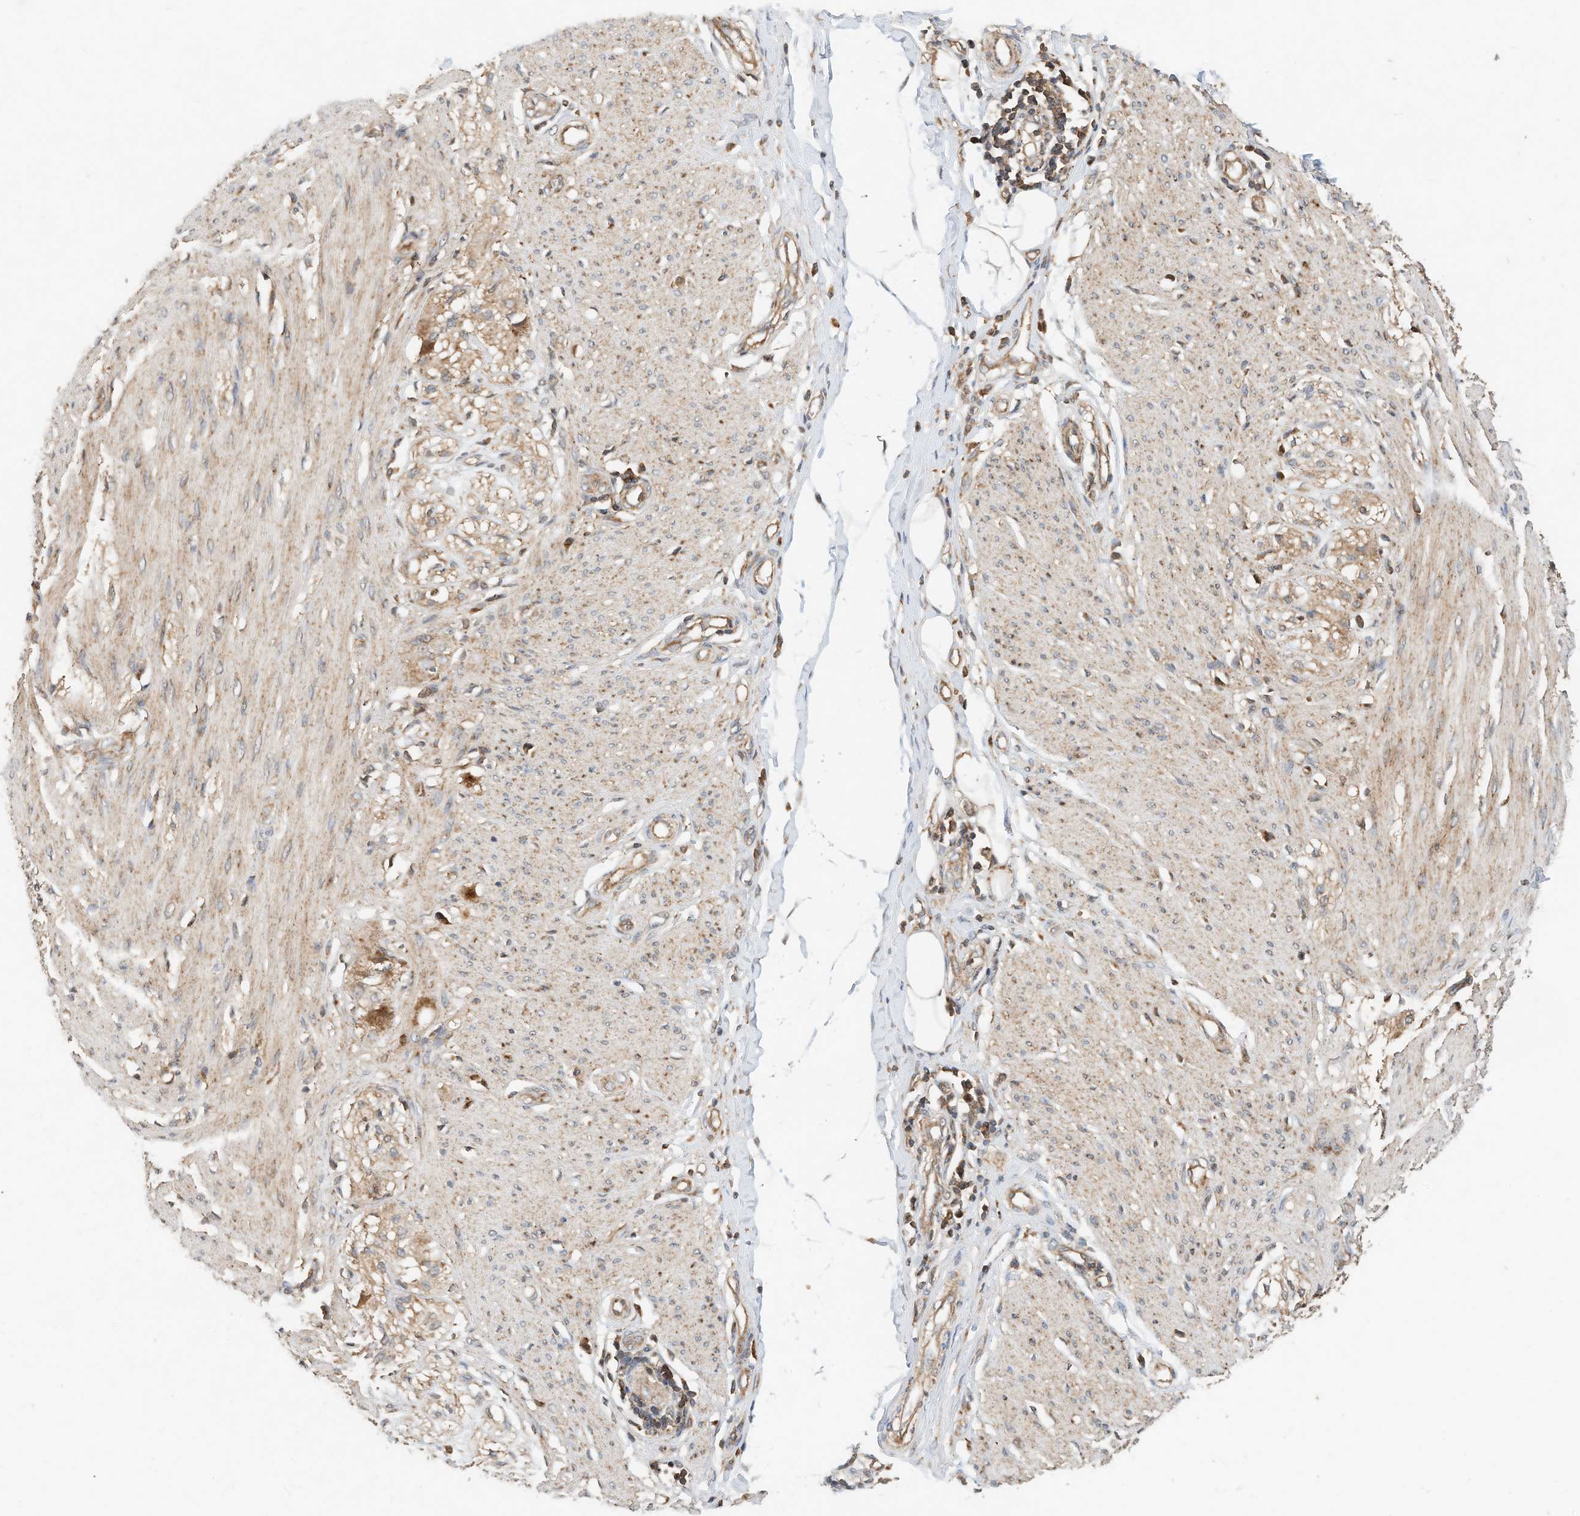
{"staining": {"intensity": "weak", "quantity": ">75%", "location": "cytoplasmic/membranous"}, "tissue": "smooth muscle", "cell_type": "Smooth muscle cells", "image_type": "normal", "snomed": [{"axis": "morphology", "description": "Normal tissue, NOS"}, {"axis": "morphology", "description": "Adenocarcinoma, NOS"}, {"axis": "topography", "description": "Colon"}, {"axis": "topography", "description": "Peripheral nerve tissue"}], "caption": "Smooth muscle stained with immunohistochemistry (IHC) displays weak cytoplasmic/membranous expression in approximately >75% of smooth muscle cells. The protein of interest is stained brown, and the nuclei are stained in blue (DAB (3,3'-diaminobenzidine) IHC with brightfield microscopy, high magnification).", "gene": "CPAMD8", "patient": {"sex": "male", "age": 14}}